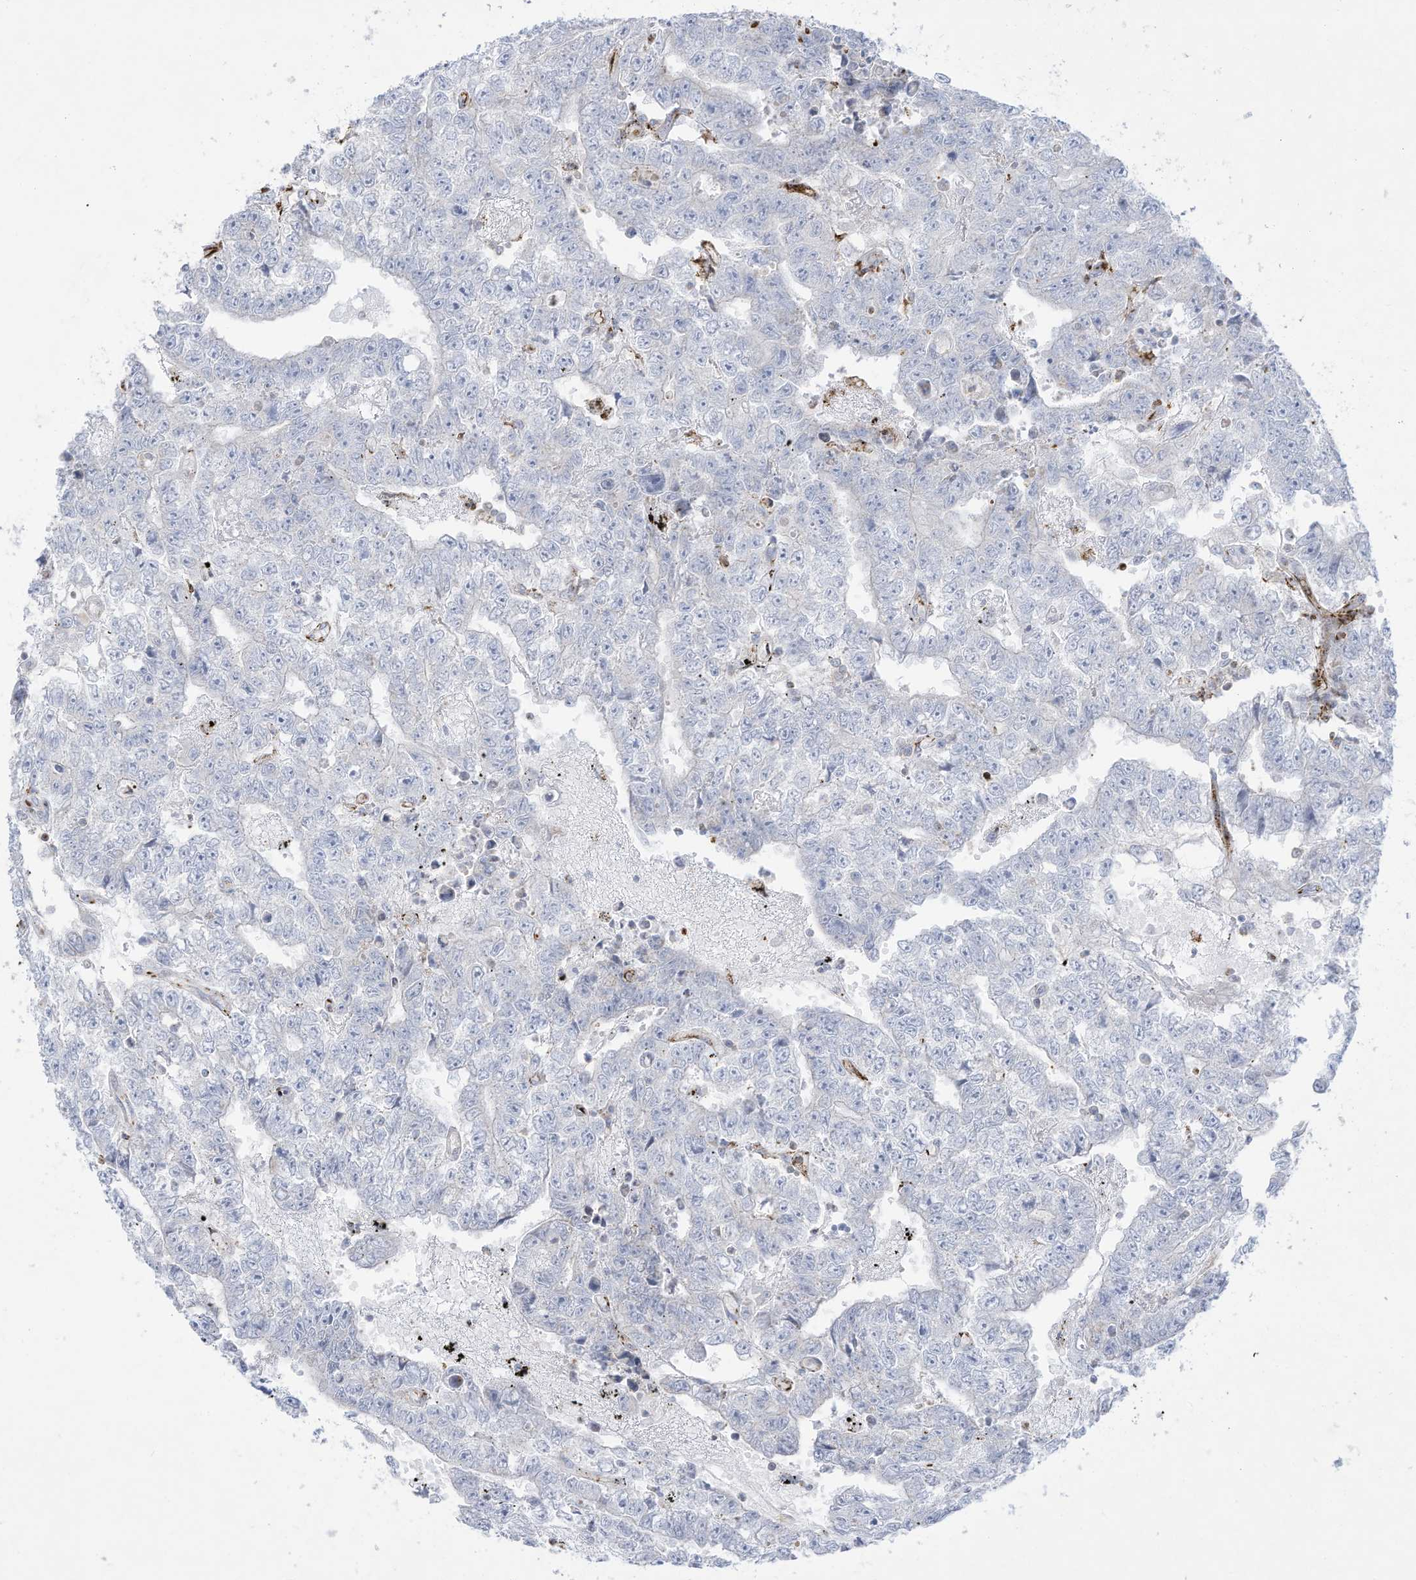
{"staining": {"intensity": "negative", "quantity": "none", "location": "none"}, "tissue": "testis cancer", "cell_type": "Tumor cells", "image_type": "cancer", "snomed": [{"axis": "morphology", "description": "Carcinoma, Embryonal, NOS"}, {"axis": "topography", "description": "Testis"}], "caption": "Immunohistochemistry (IHC) of human testis embryonal carcinoma exhibits no expression in tumor cells.", "gene": "THNSL2", "patient": {"sex": "male", "age": 25}}